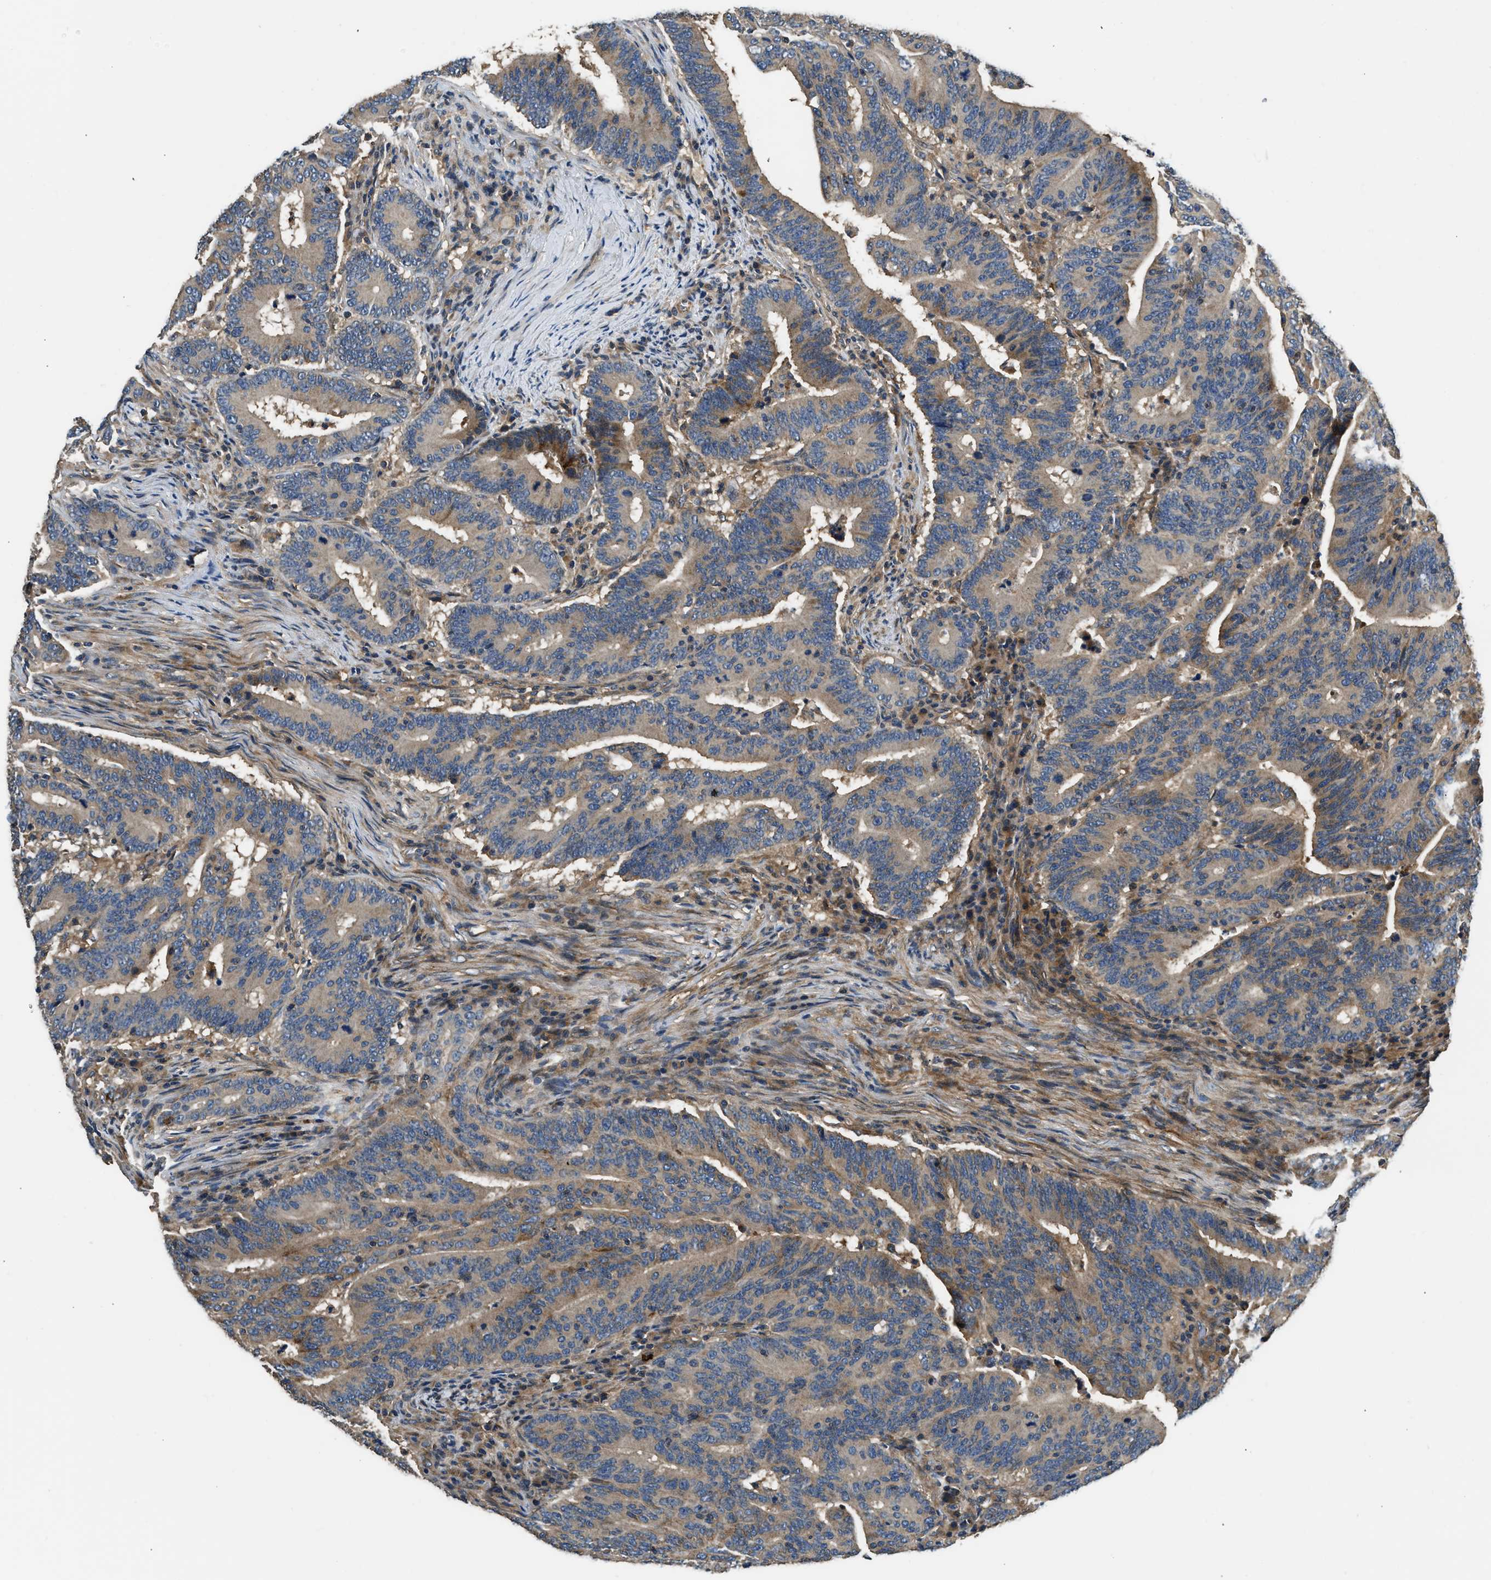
{"staining": {"intensity": "moderate", "quantity": ">75%", "location": "cytoplasmic/membranous"}, "tissue": "colorectal cancer", "cell_type": "Tumor cells", "image_type": "cancer", "snomed": [{"axis": "morphology", "description": "Adenocarcinoma, NOS"}, {"axis": "topography", "description": "Colon"}], "caption": "Immunohistochemical staining of human adenocarcinoma (colorectal) demonstrates medium levels of moderate cytoplasmic/membranous protein positivity in about >75% of tumor cells.", "gene": "IL3RA", "patient": {"sex": "female", "age": 66}}